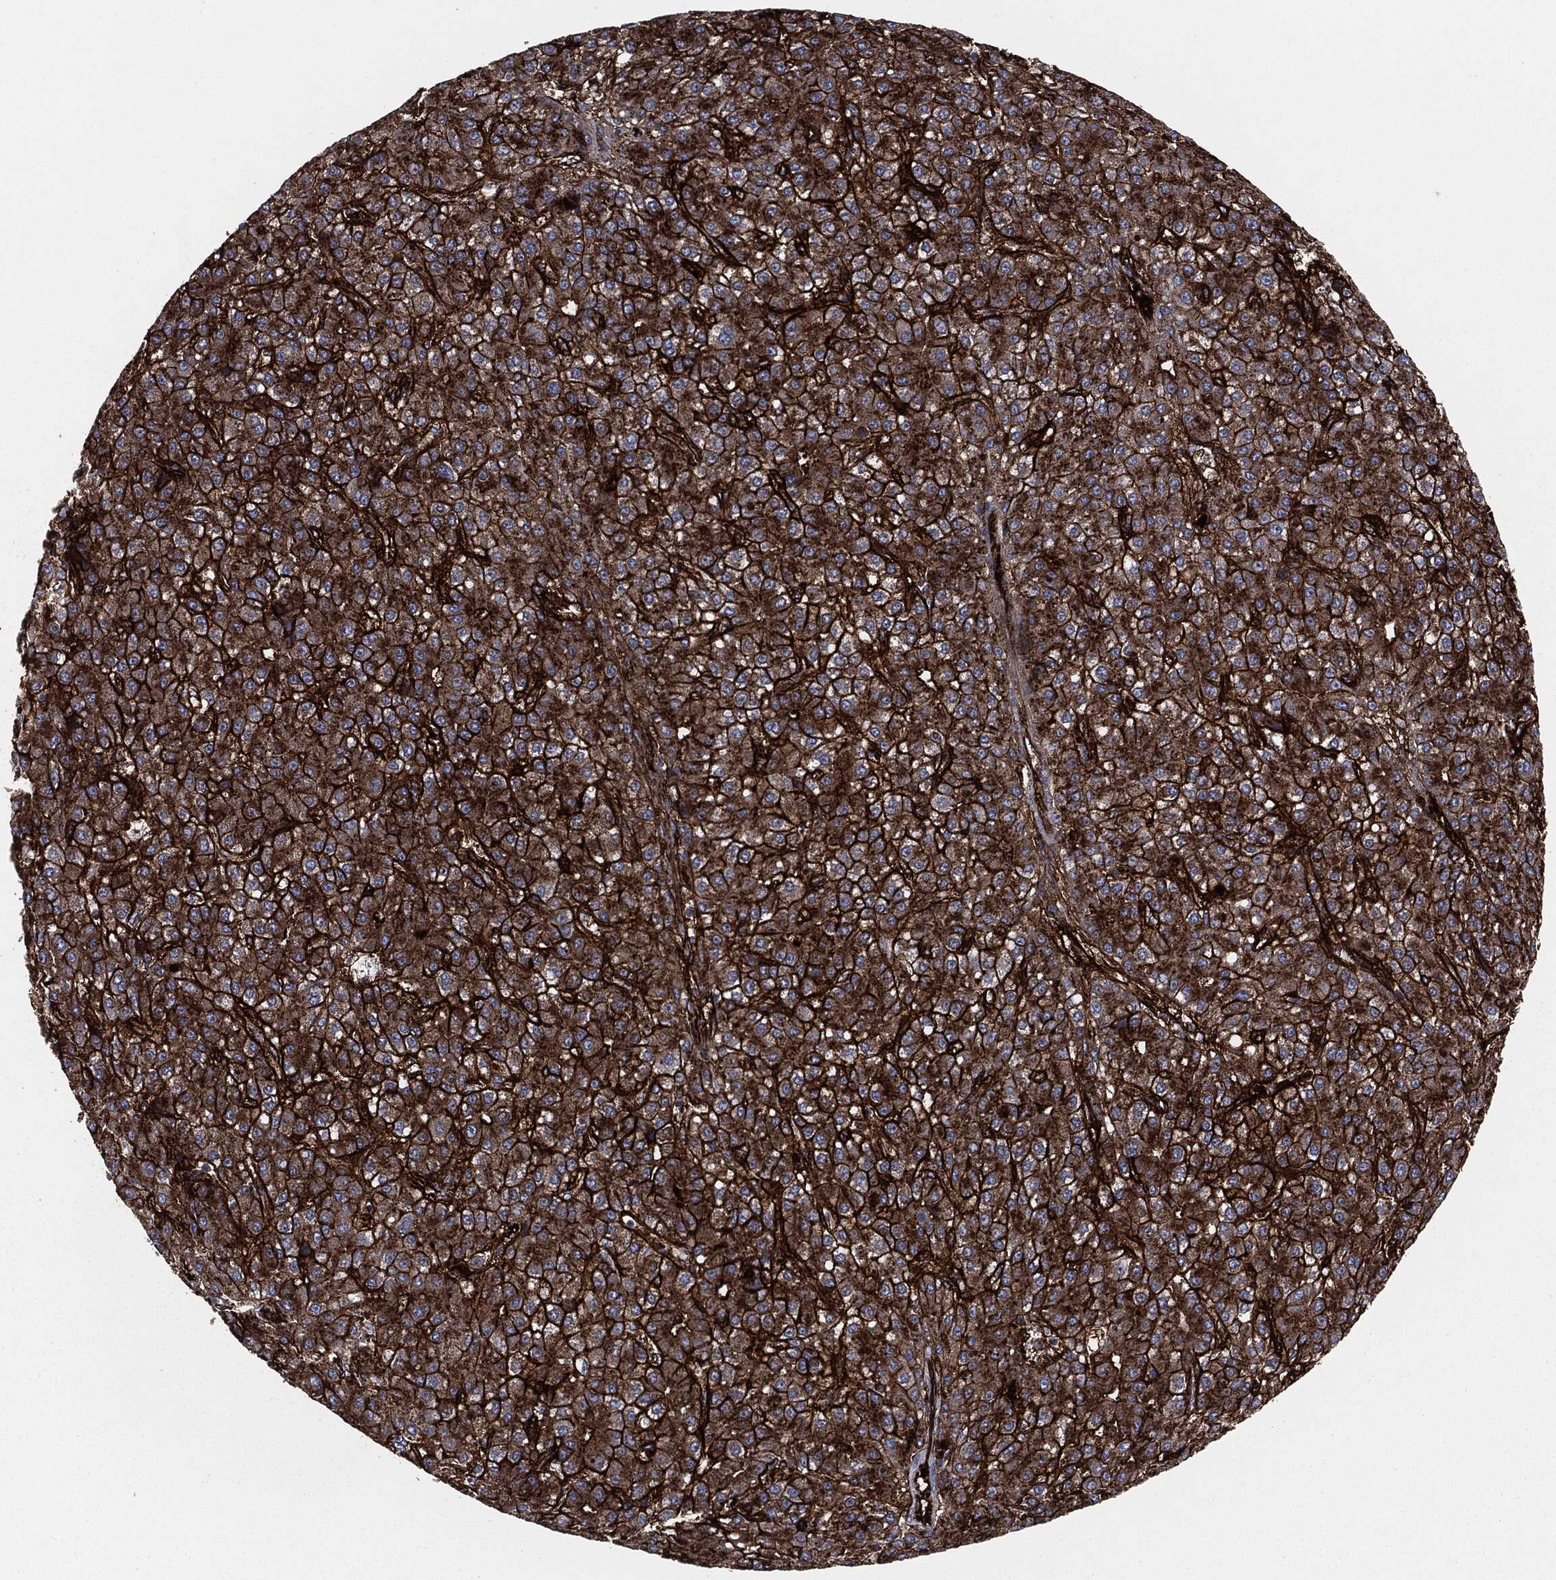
{"staining": {"intensity": "strong", "quantity": ">75%", "location": "cytoplasmic/membranous"}, "tissue": "liver cancer", "cell_type": "Tumor cells", "image_type": "cancer", "snomed": [{"axis": "morphology", "description": "Carcinoma, Hepatocellular, NOS"}, {"axis": "topography", "description": "Liver"}], "caption": "Immunohistochemistry (IHC) of human liver cancer reveals high levels of strong cytoplasmic/membranous staining in about >75% of tumor cells. (DAB (3,3'-diaminobenzidine) = brown stain, brightfield microscopy at high magnification).", "gene": "APOB", "patient": {"sex": "male", "age": 67}}